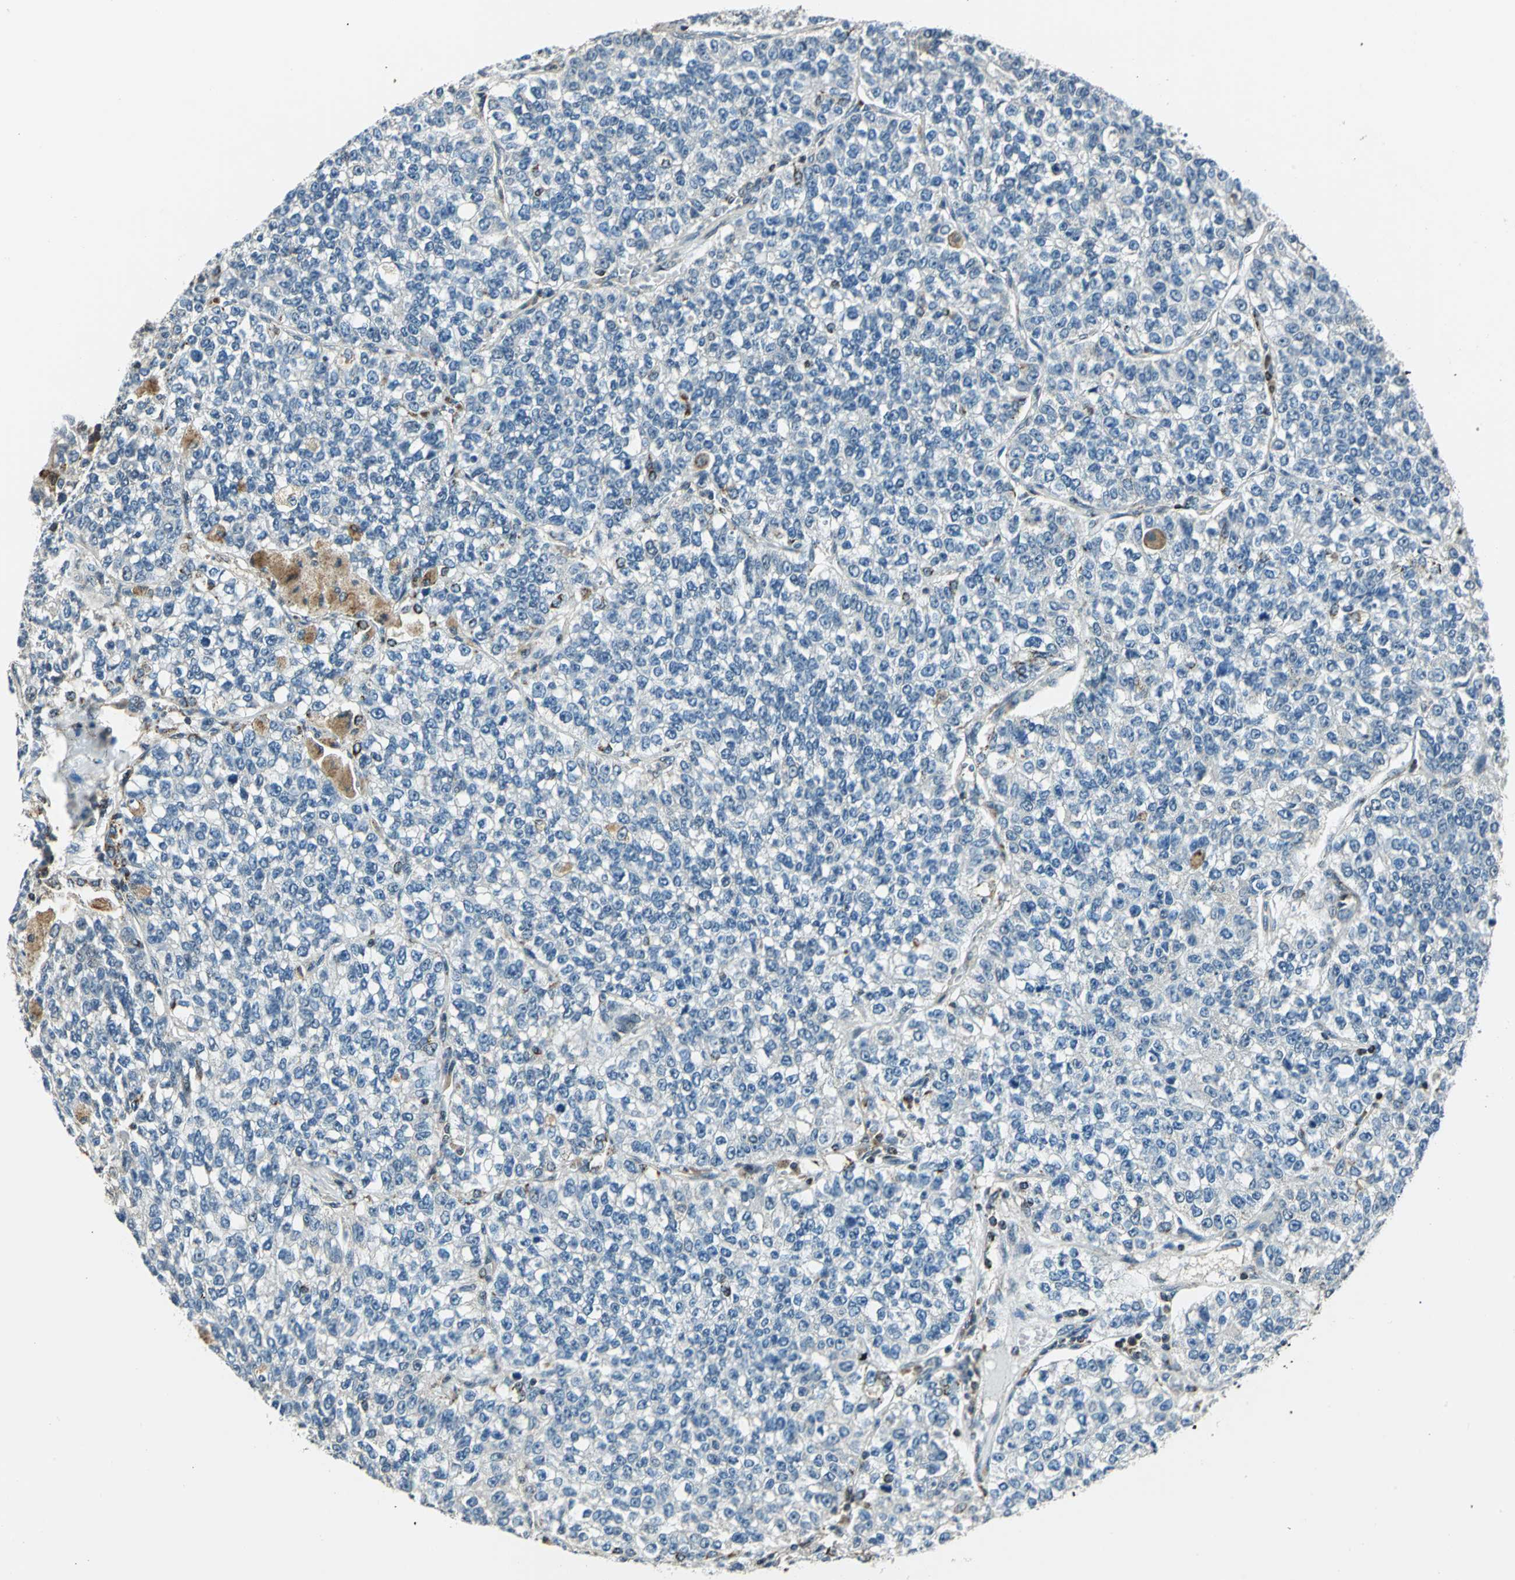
{"staining": {"intensity": "negative", "quantity": "none", "location": "none"}, "tissue": "lung cancer", "cell_type": "Tumor cells", "image_type": "cancer", "snomed": [{"axis": "morphology", "description": "Adenocarcinoma, NOS"}, {"axis": "topography", "description": "Lung"}], "caption": "Immunohistochemistry photomicrograph of neoplastic tissue: adenocarcinoma (lung) stained with DAB (3,3'-diaminobenzidine) reveals no significant protein expression in tumor cells. Brightfield microscopy of IHC stained with DAB (3,3'-diaminobenzidine) (brown) and hematoxylin (blue), captured at high magnification.", "gene": "NUDT2", "patient": {"sex": "male", "age": 49}}